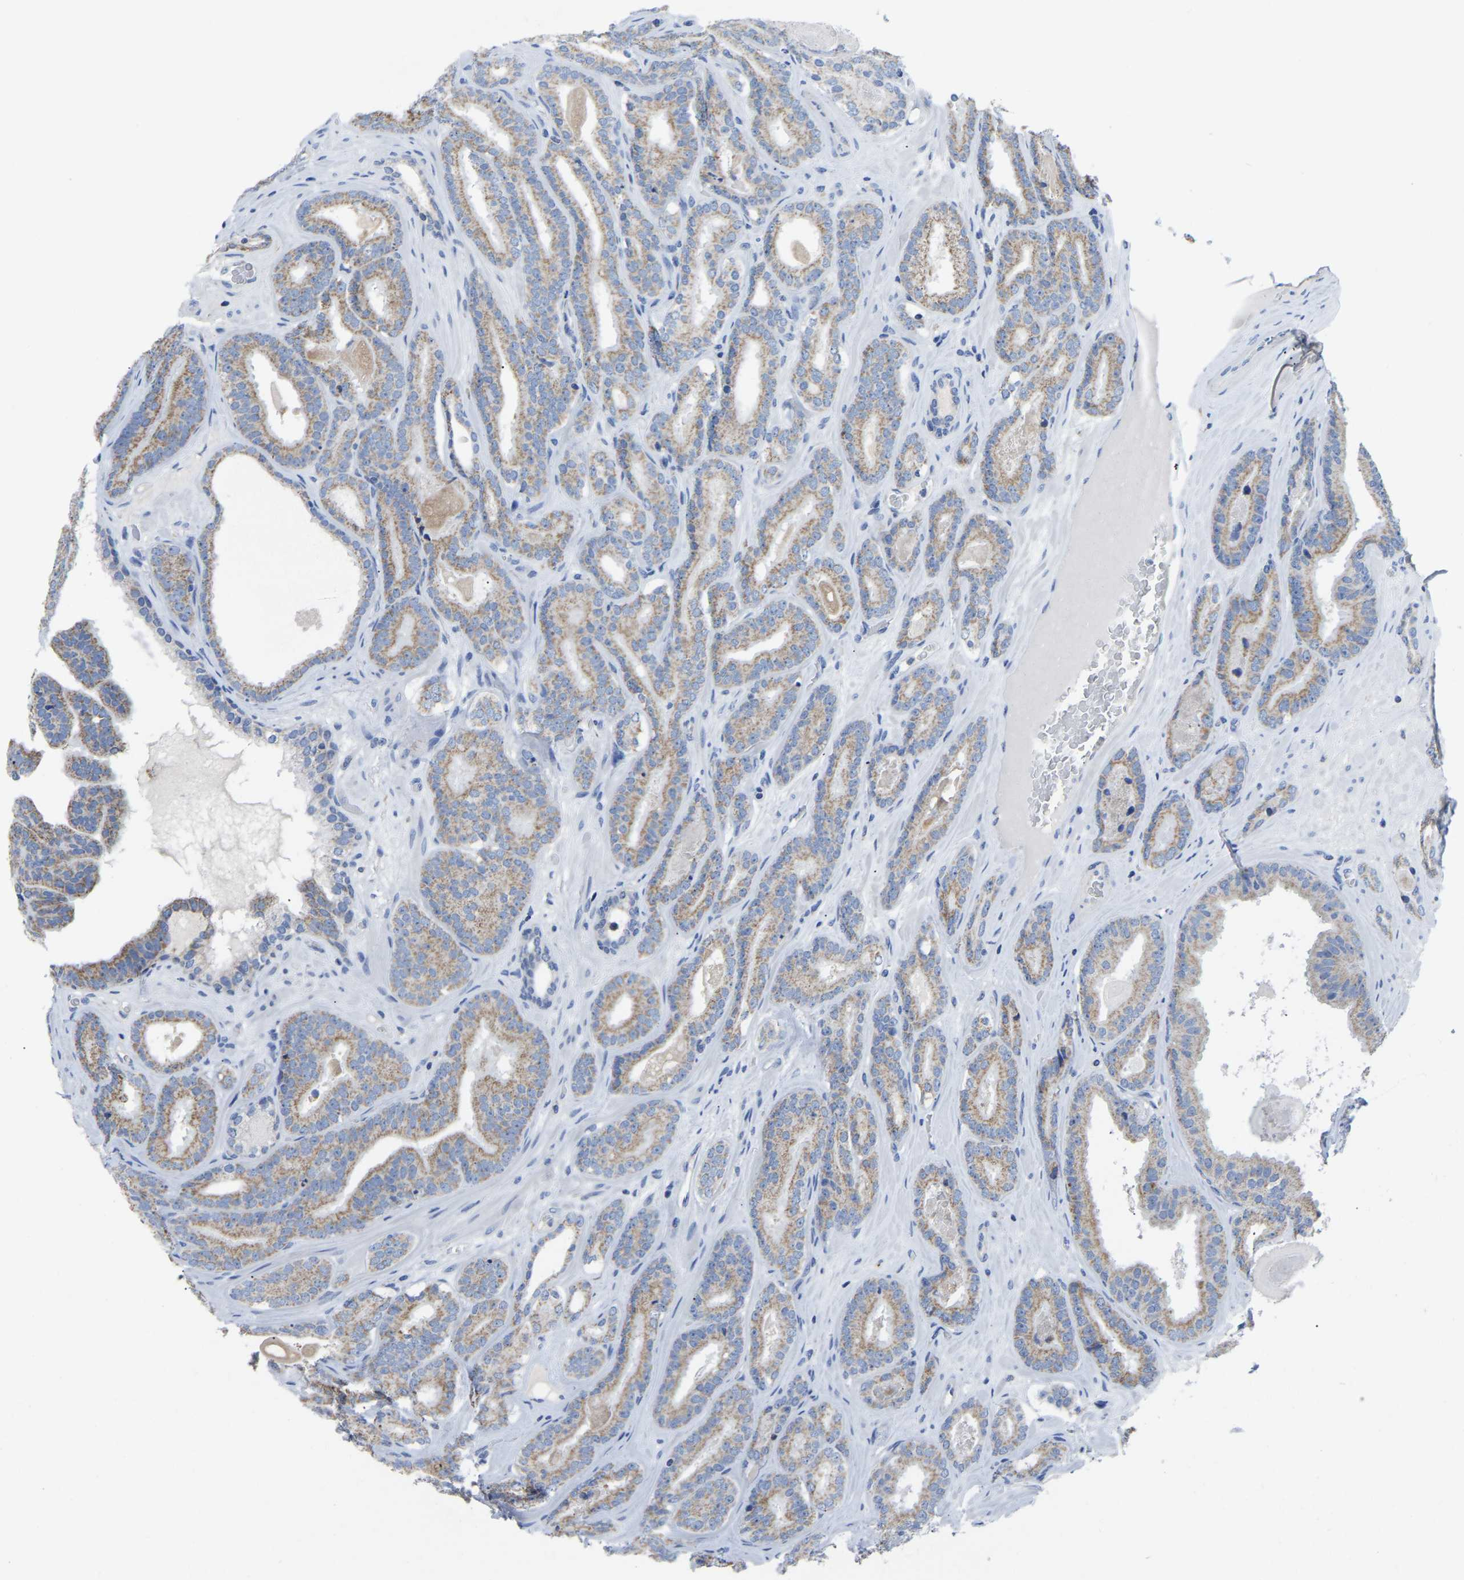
{"staining": {"intensity": "weak", "quantity": ">75%", "location": "cytoplasmic/membranous"}, "tissue": "prostate cancer", "cell_type": "Tumor cells", "image_type": "cancer", "snomed": [{"axis": "morphology", "description": "Adenocarcinoma, High grade"}, {"axis": "topography", "description": "Prostate"}], "caption": "Tumor cells exhibit low levels of weak cytoplasmic/membranous staining in about >75% of cells in human adenocarcinoma (high-grade) (prostate).", "gene": "ETFA", "patient": {"sex": "male", "age": 60}}